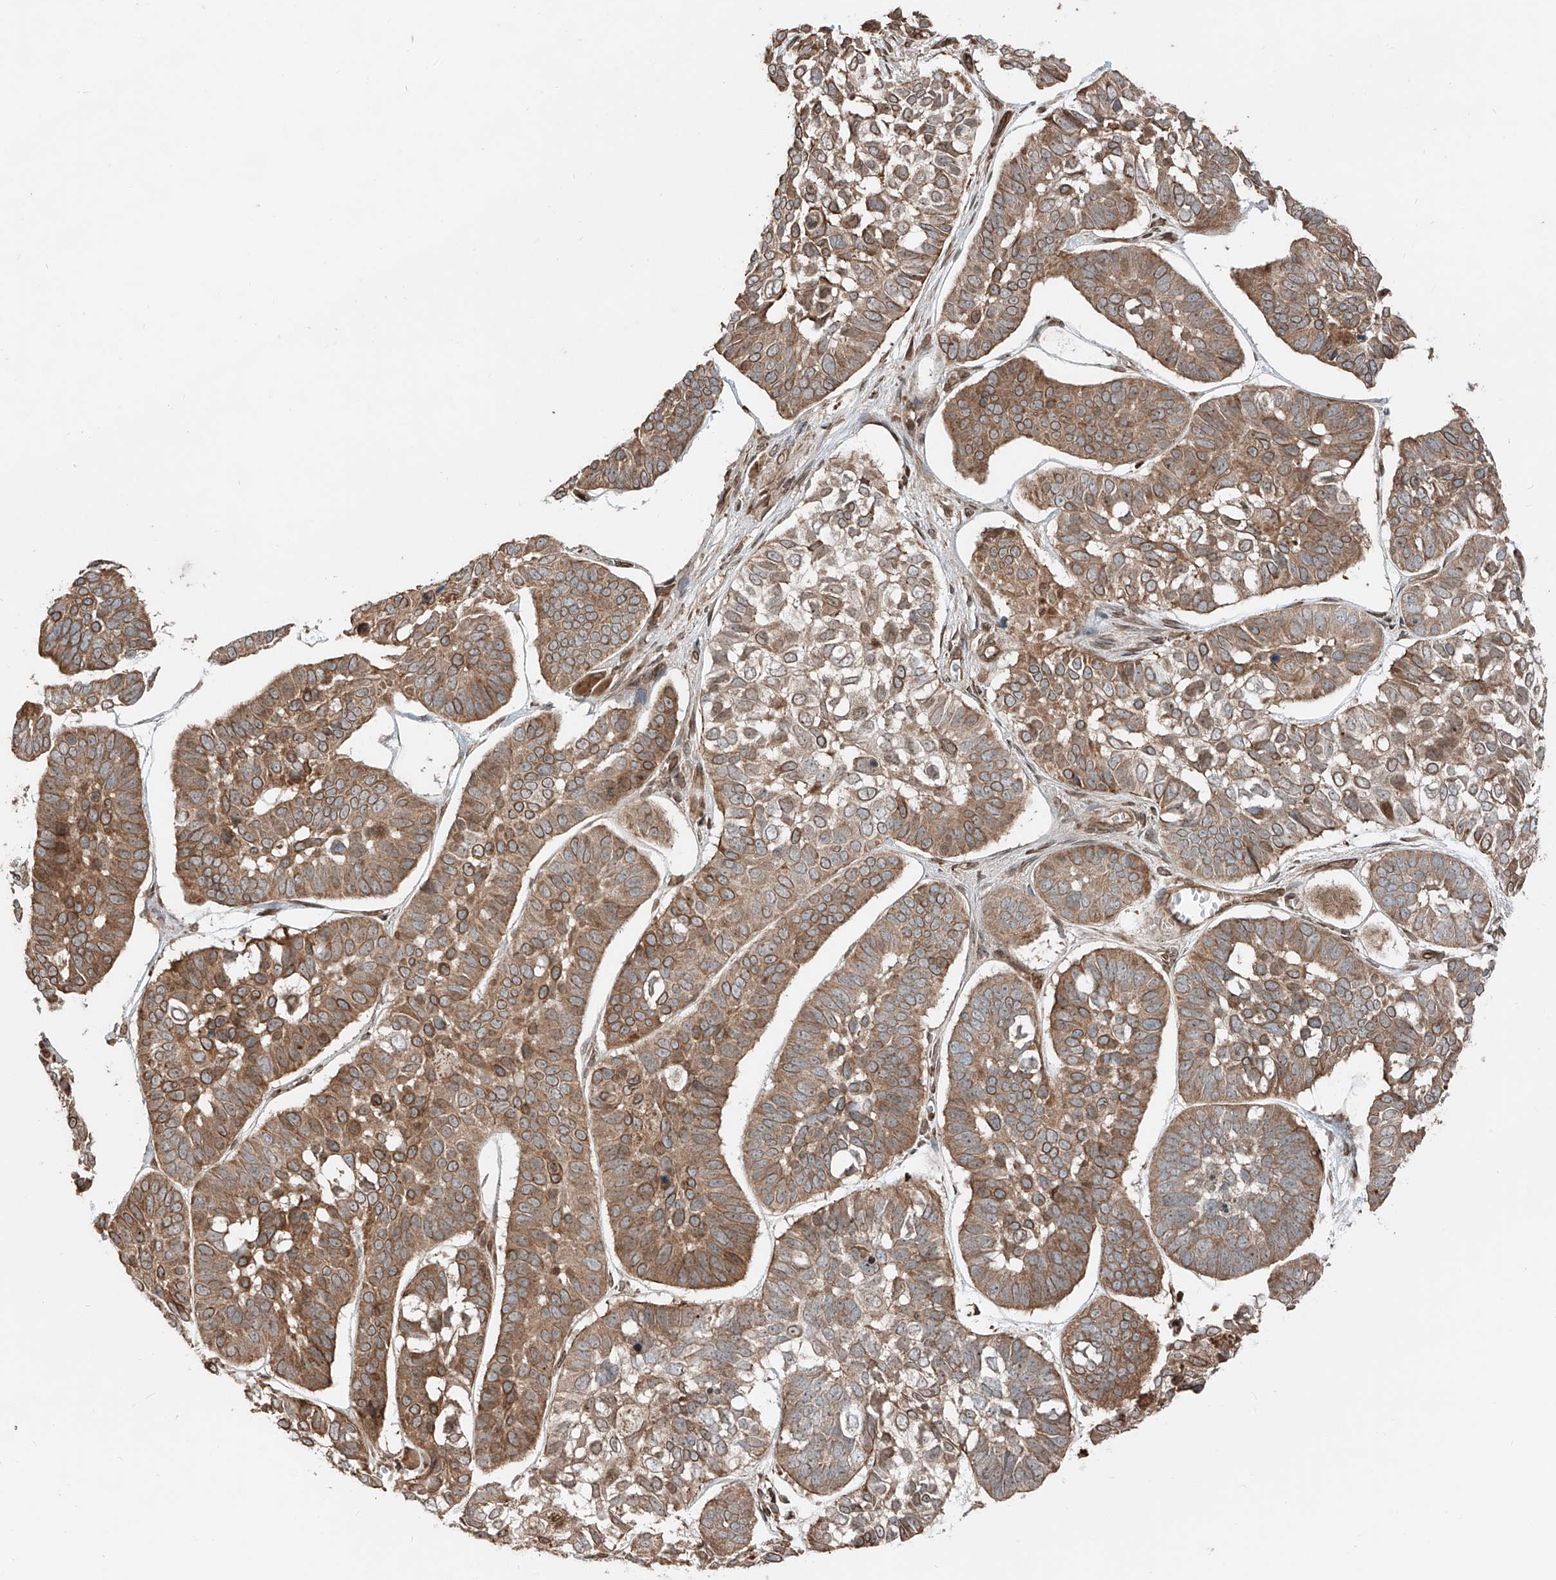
{"staining": {"intensity": "moderate", "quantity": ">75%", "location": "cytoplasmic/membranous"}, "tissue": "skin cancer", "cell_type": "Tumor cells", "image_type": "cancer", "snomed": [{"axis": "morphology", "description": "Basal cell carcinoma"}, {"axis": "topography", "description": "Skin"}], "caption": "Immunohistochemical staining of human skin cancer shows medium levels of moderate cytoplasmic/membranous protein expression in approximately >75% of tumor cells. (Stains: DAB (3,3'-diaminobenzidine) in brown, nuclei in blue, Microscopy: brightfield microscopy at high magnification).", "gene": "CEP162", "patient": {"sex": "male", "age": 62}}